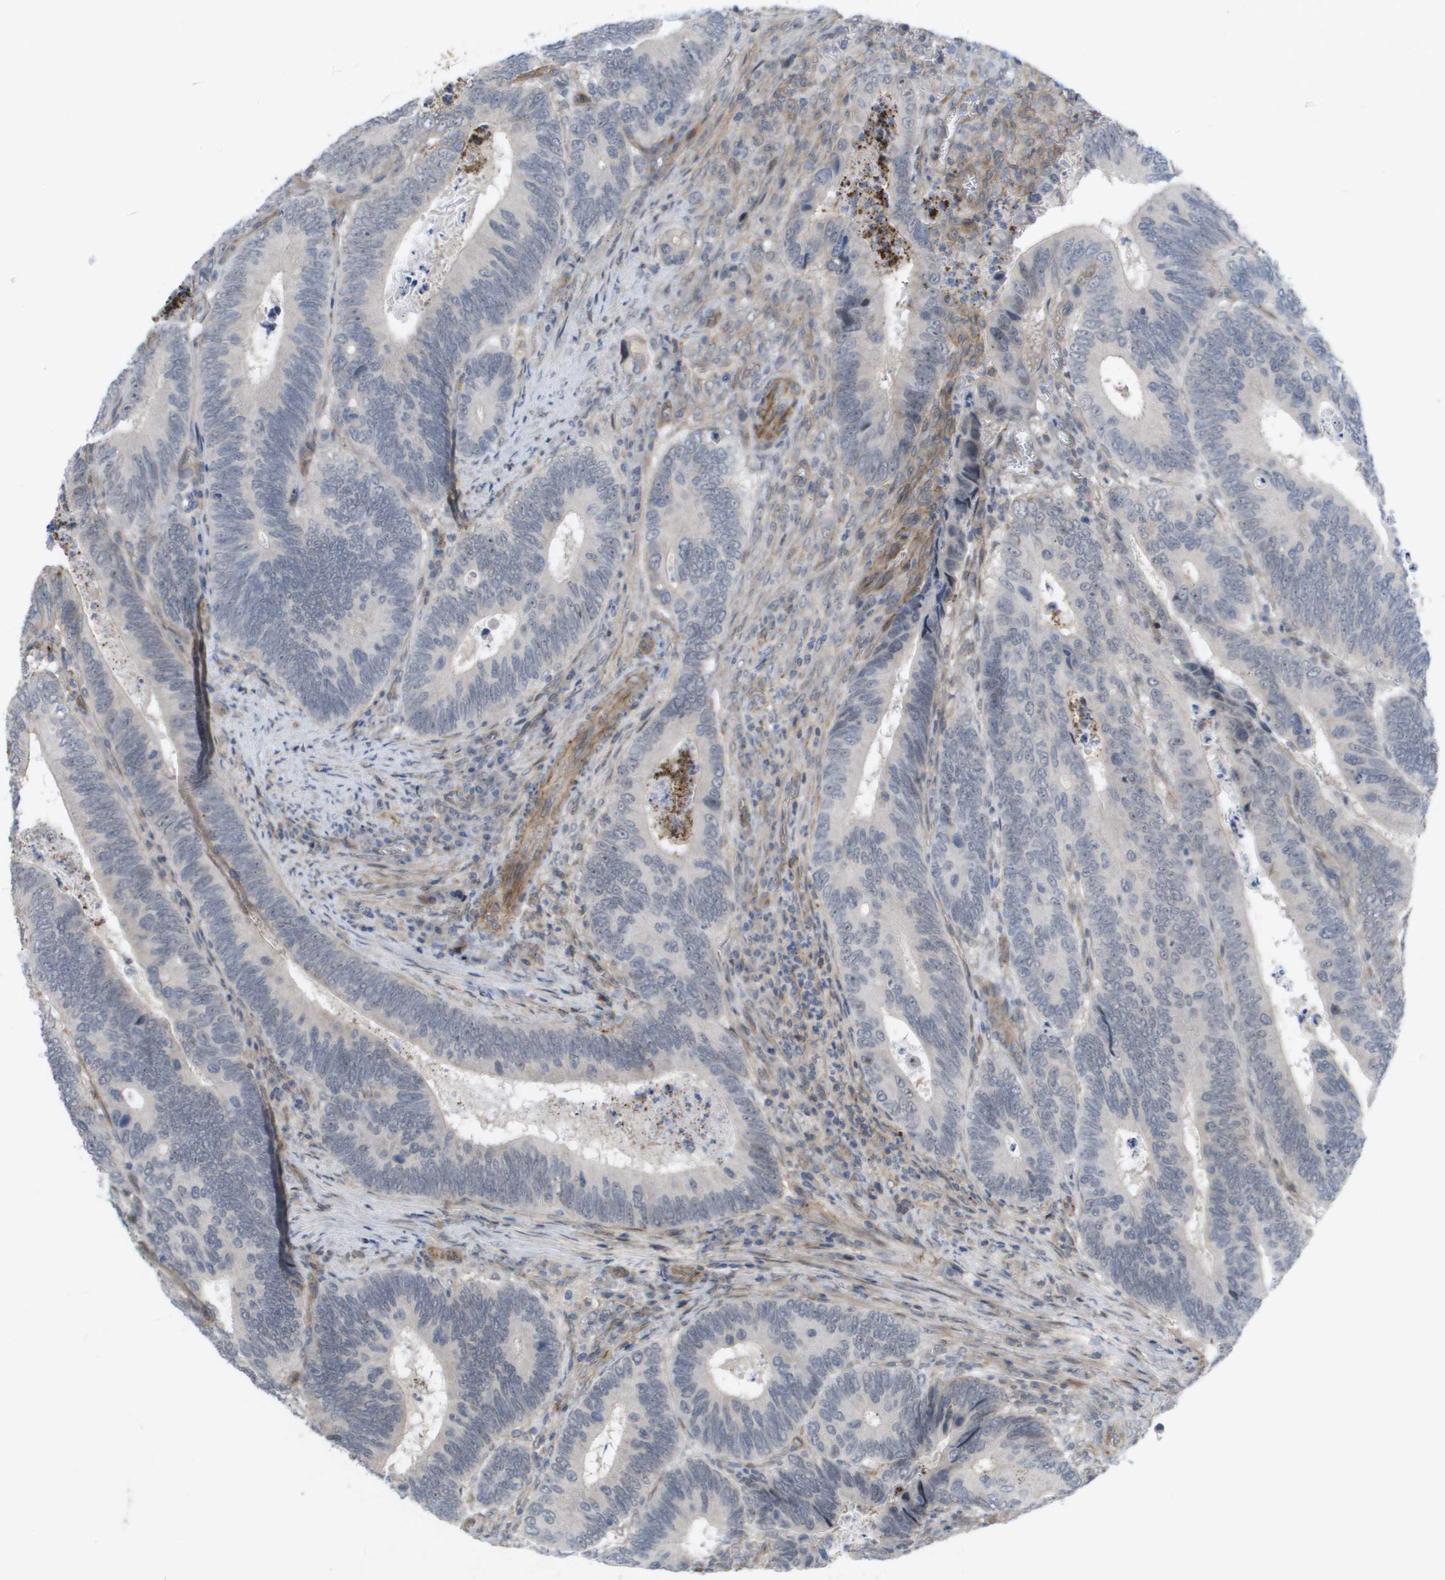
{"staining": {"intensity": "negative", "quantity": "none", "location": "none"}, "tissue": "colorectal cancer", "cell_type": "Tumor cells", "image_type": "cancer", "snomed": [{"axis": "morphology", "description": "Inflammation, NOS"}, {"axis": "morphology", "description": "Adenocarcinoma, NOS"}, {"axis": "topography", "description": "Colon"}], "caption": "This is an immunohistochemistry image of human adenocarcinoma (colorectal). There is no expression in tumor cells.", "gene": "MTARC2", "patient": {"sex": "male", "age": 72}}